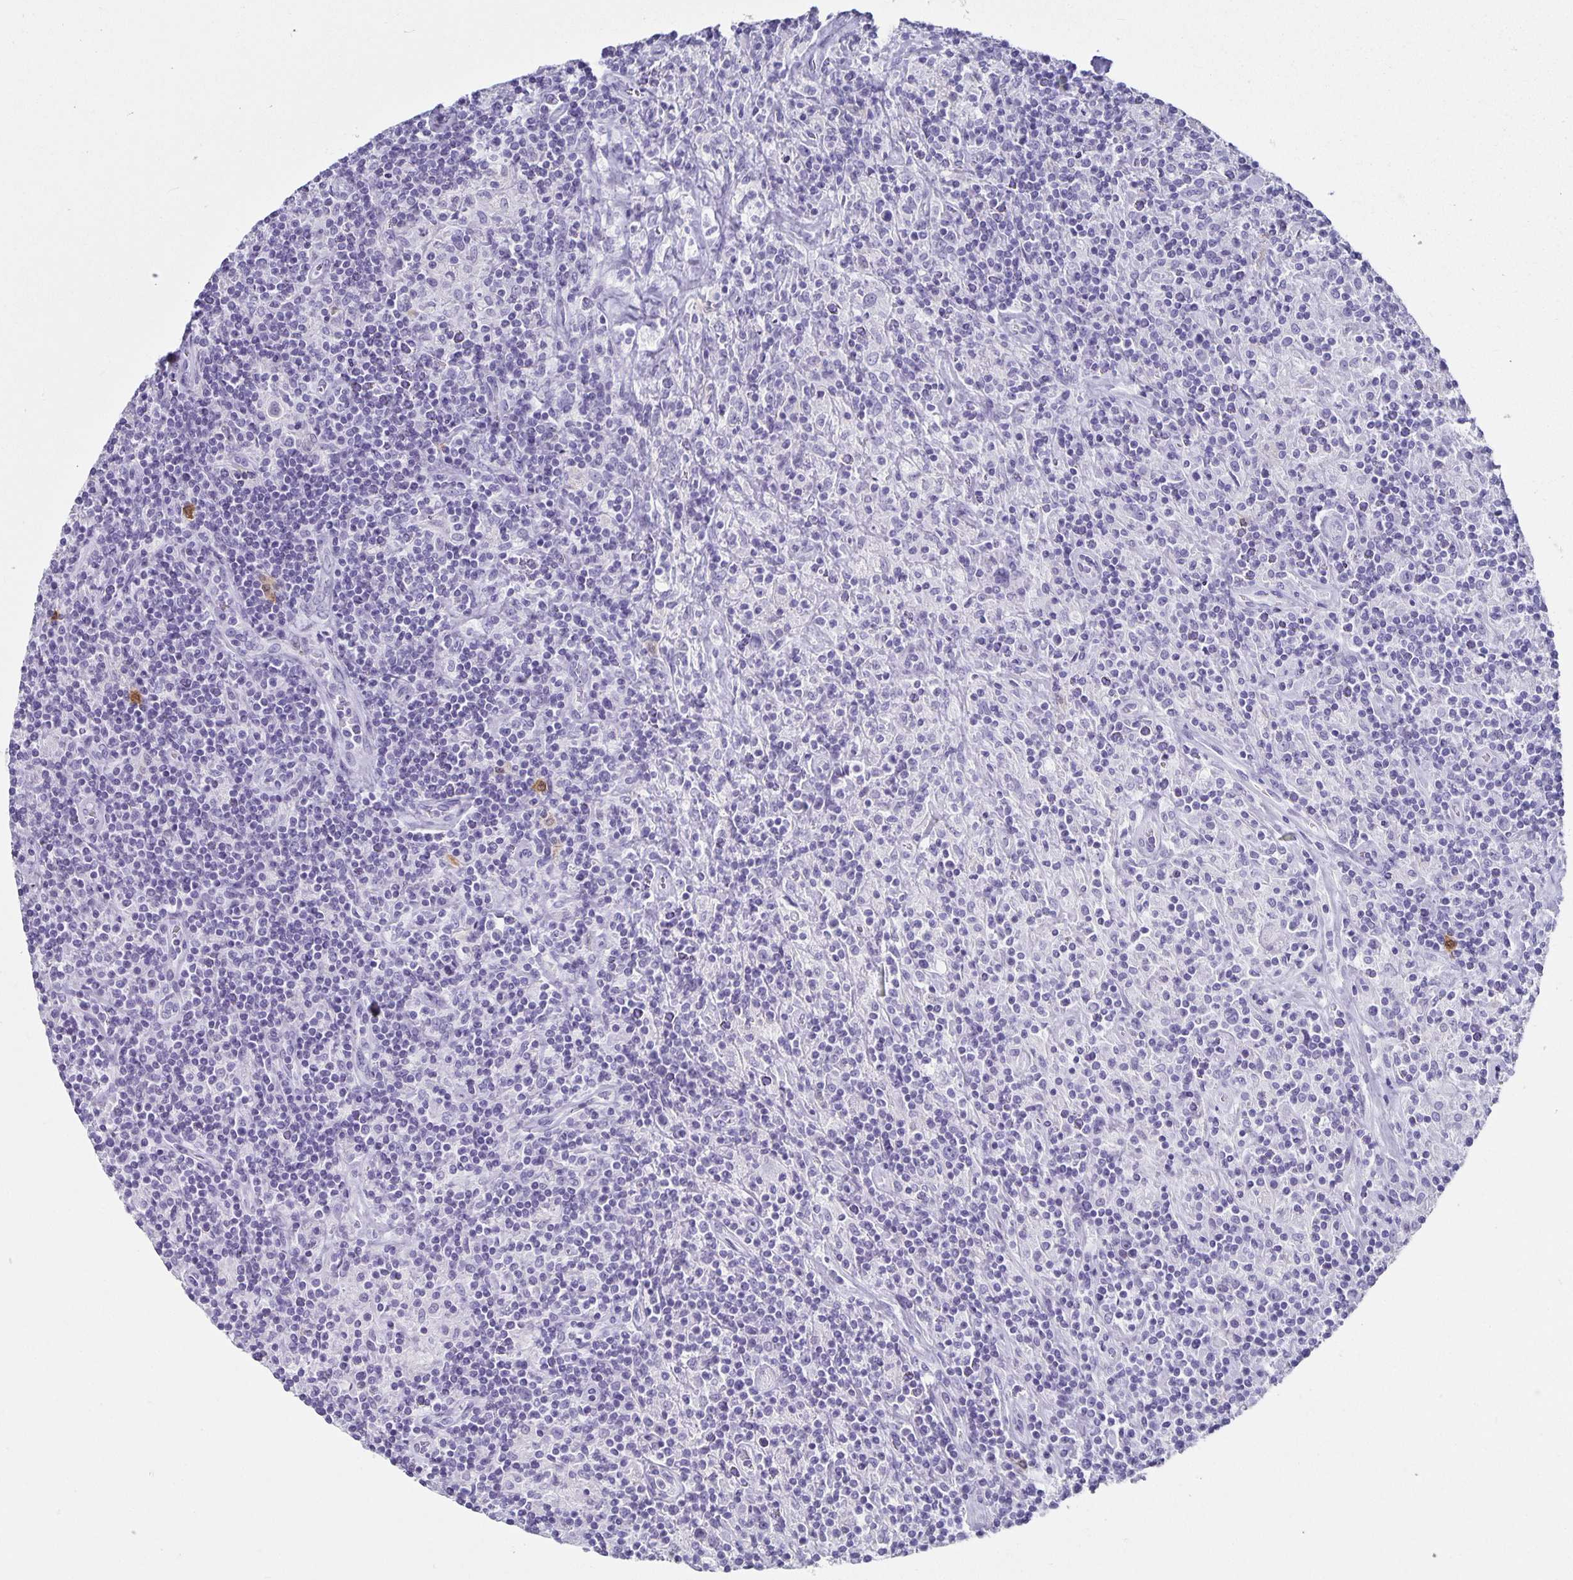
{"staining": {"intensity": "negative", "quantity": "none", "location": "none"}, "tissue": "lymphoma", "cell_type": "Tumor cells", "image_type": "cancer", "snomed": [{"axis": "morphology", "description": "Hodgkin's disease, NOS"}, {"axis": "topography", "description": "Lymph node"}], "caption": "Tumor cells show no significant expression in Hodgkin's disease.", "gene": "CHGA", "patient": {"sex": "male", "age": 70}}